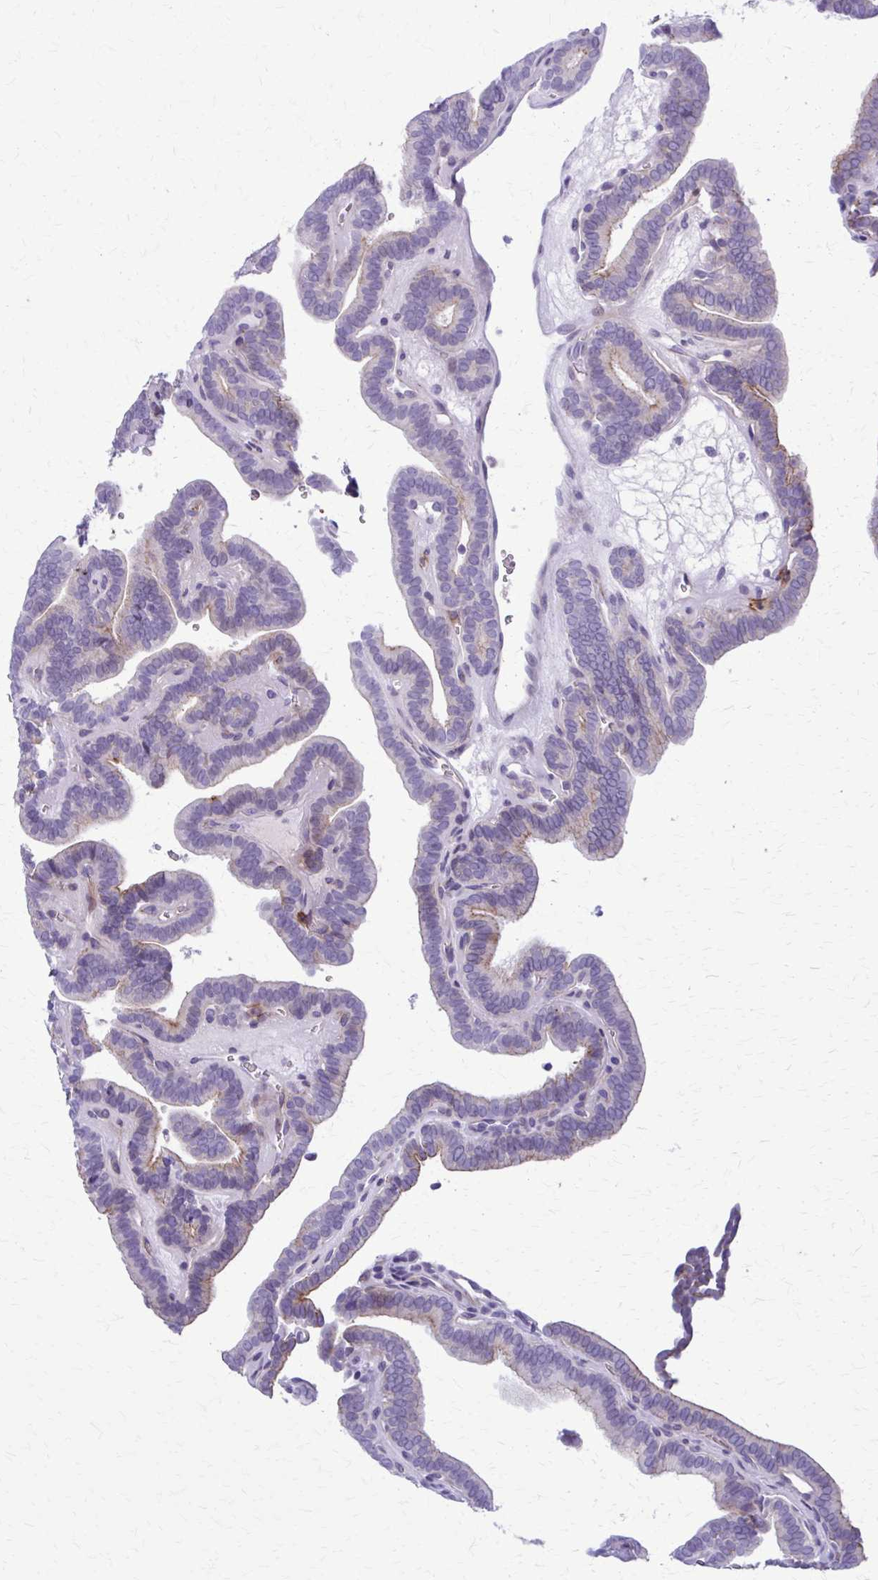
{"staining": {"intensity": "weak", "quantity": "<25%", "location": "cytoplasmic/membranous"}, "tissue": "thyroid cancer", "cell_type": "Tumor cells", "image_type": "cancer", "snomed": [{"axis": "morphology", "description": "Papillary adenocarcinoma, NOS"}, {"axis": "topography", "description": "Thyroid gland"}], "caption": "An IHC histopathology image of thyroid cancer (papillary adenocarcinoma) is shown. There is no staining in tumor cells of thyroid cancer (papillary adenocarcinoma).", "gene": "PEDS1", "patient": {"sex": "female", "age": 21}}